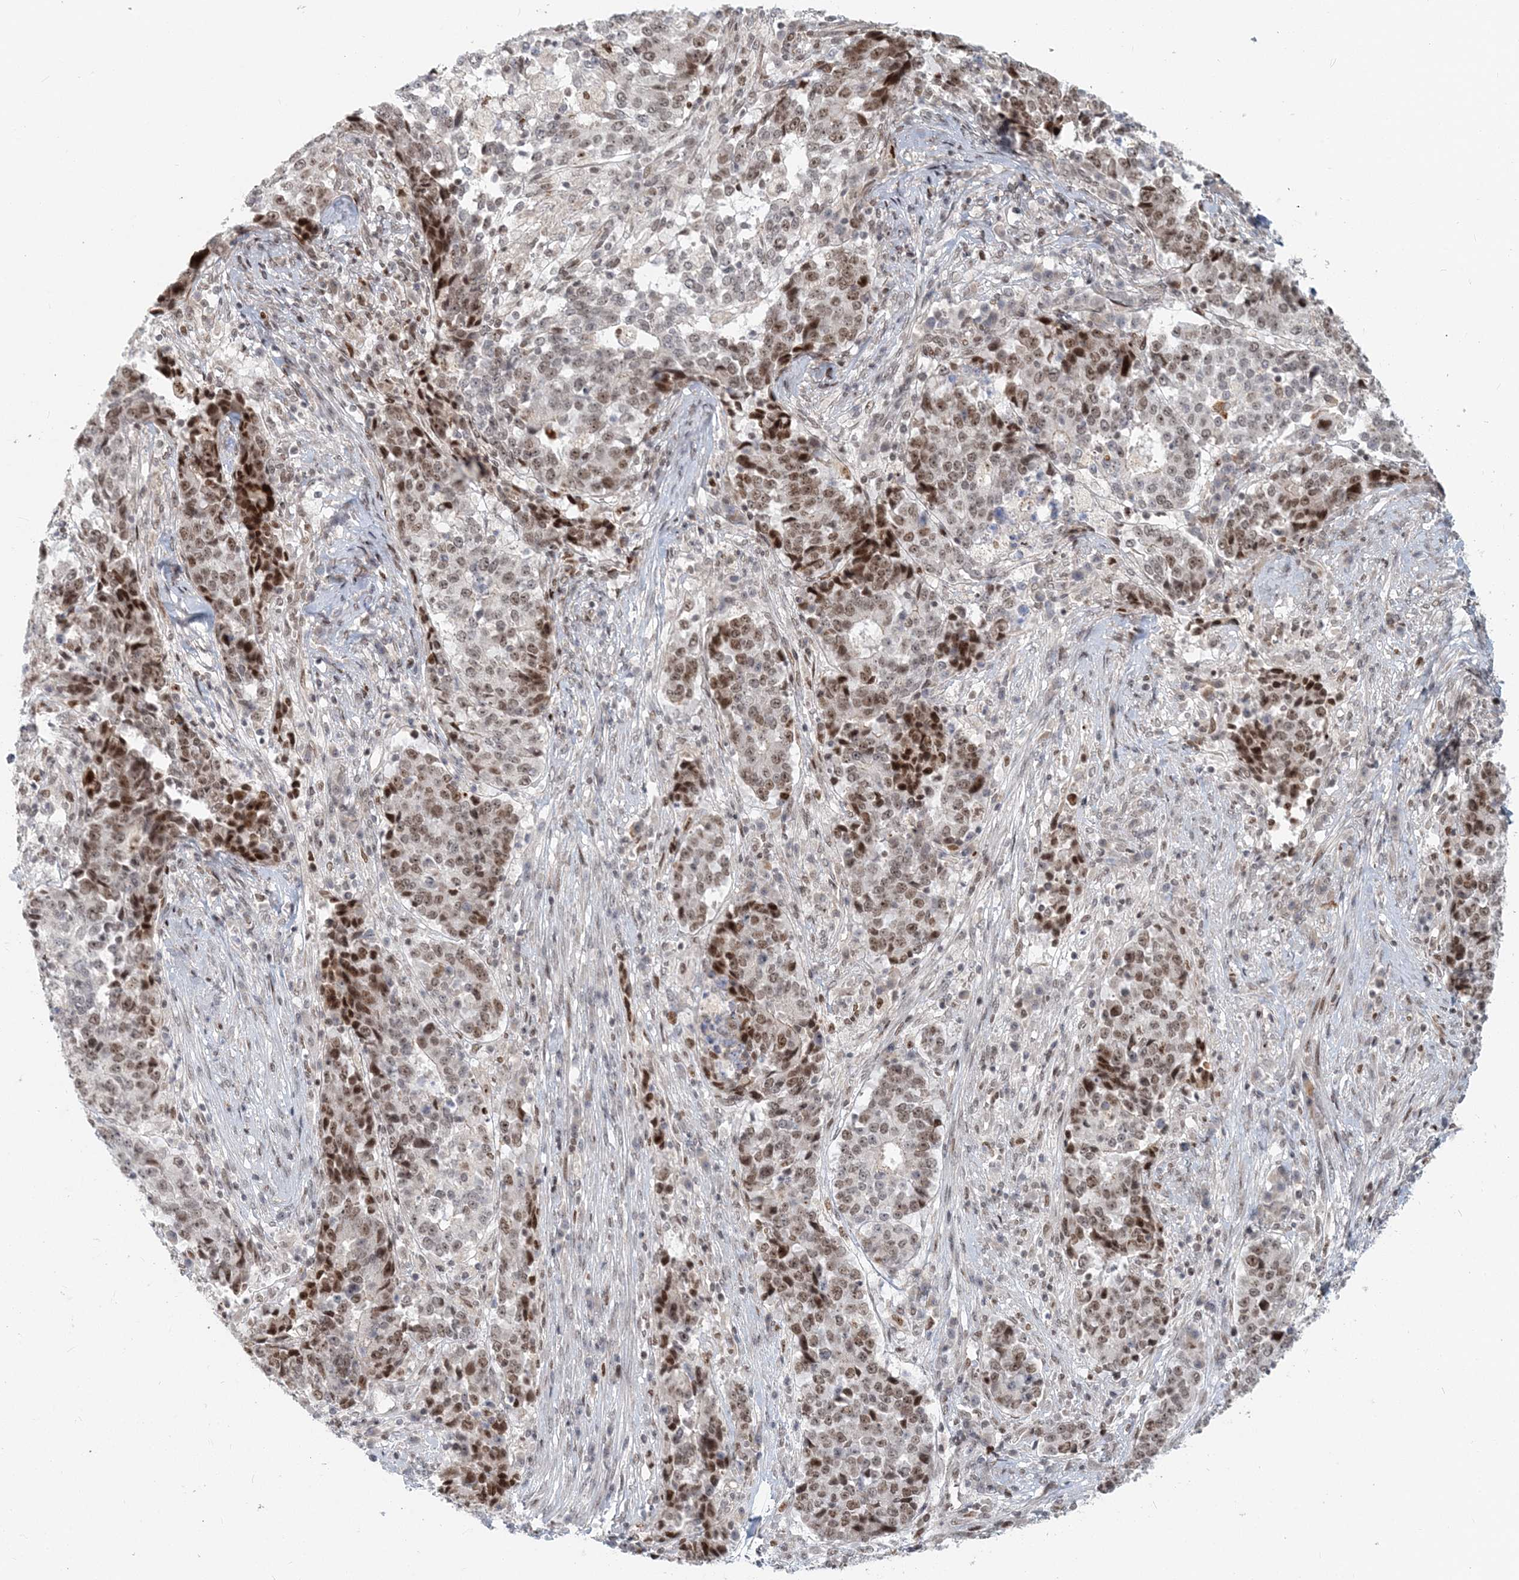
{"staining": {"intensity": "moderate", "quantity": ">75%", "location": "nuclear"}, "tissue": "stomach cancer", "cell_type": "Tumor cells", "image_type": "cancer", "snomed": [{"axis": "morphology", "description": "Adenocarcinoma, NOS"}, {"axis": "topography", "description": "Stomach"}], "caption": "Brown immunohistochemical staining in human stomach adenocarcinoma demonstrates moderate nuclear positivity in approximately >75% of tumor cells. The staining is performed using DAB (3,3'-diaminobenzidine) brown chromogen to label protein expression. The nuclei are counter-stained blue using hematoxylin.", "gene": "BAZ1B", "patient": {"sex": "male", "age": 59}}